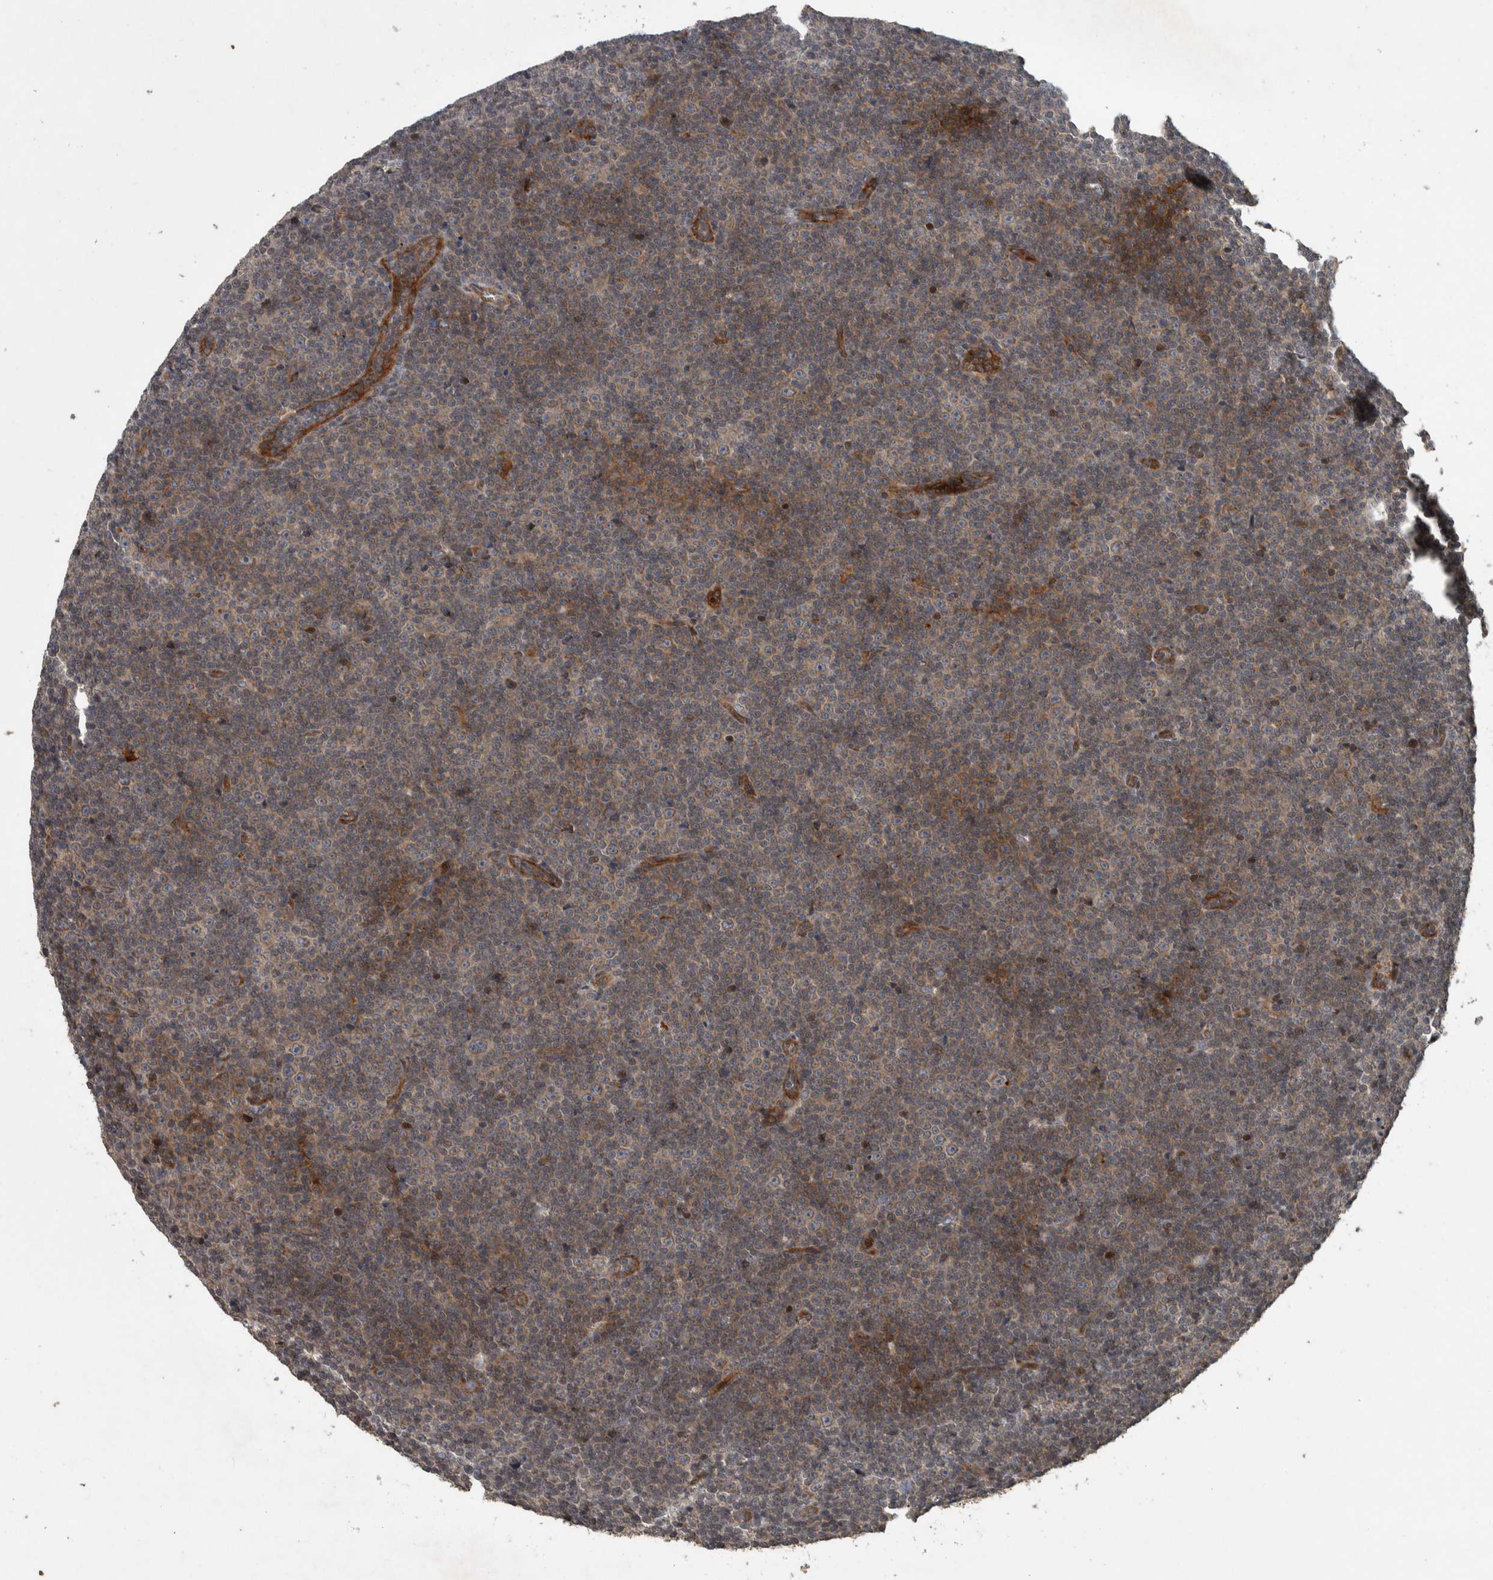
{"staining": {"intensity": "weak", "quantity": ">75%", "location": "cytoplasmic/membranous"}, "tissue": "lymphoma", "cell_type": "Tumor cells", "image_type": "cancer", "snomed": [{"axis": "morphology", "description": "Malignant lymphoma, non-Hodgkin's type, Low grade"}, {"axis": "topography", "description": "Lymph node"}], "caption": "Malignant lymphoma, non-Hodgkin's type (low-grade) stained with immunohistochemistry (IHC) displays weak cytoplasmic/membranous staining in approximately >75% of tumor cells.", "gene": "ERAL1", "patient": {"sex": "female", "age": 67}}